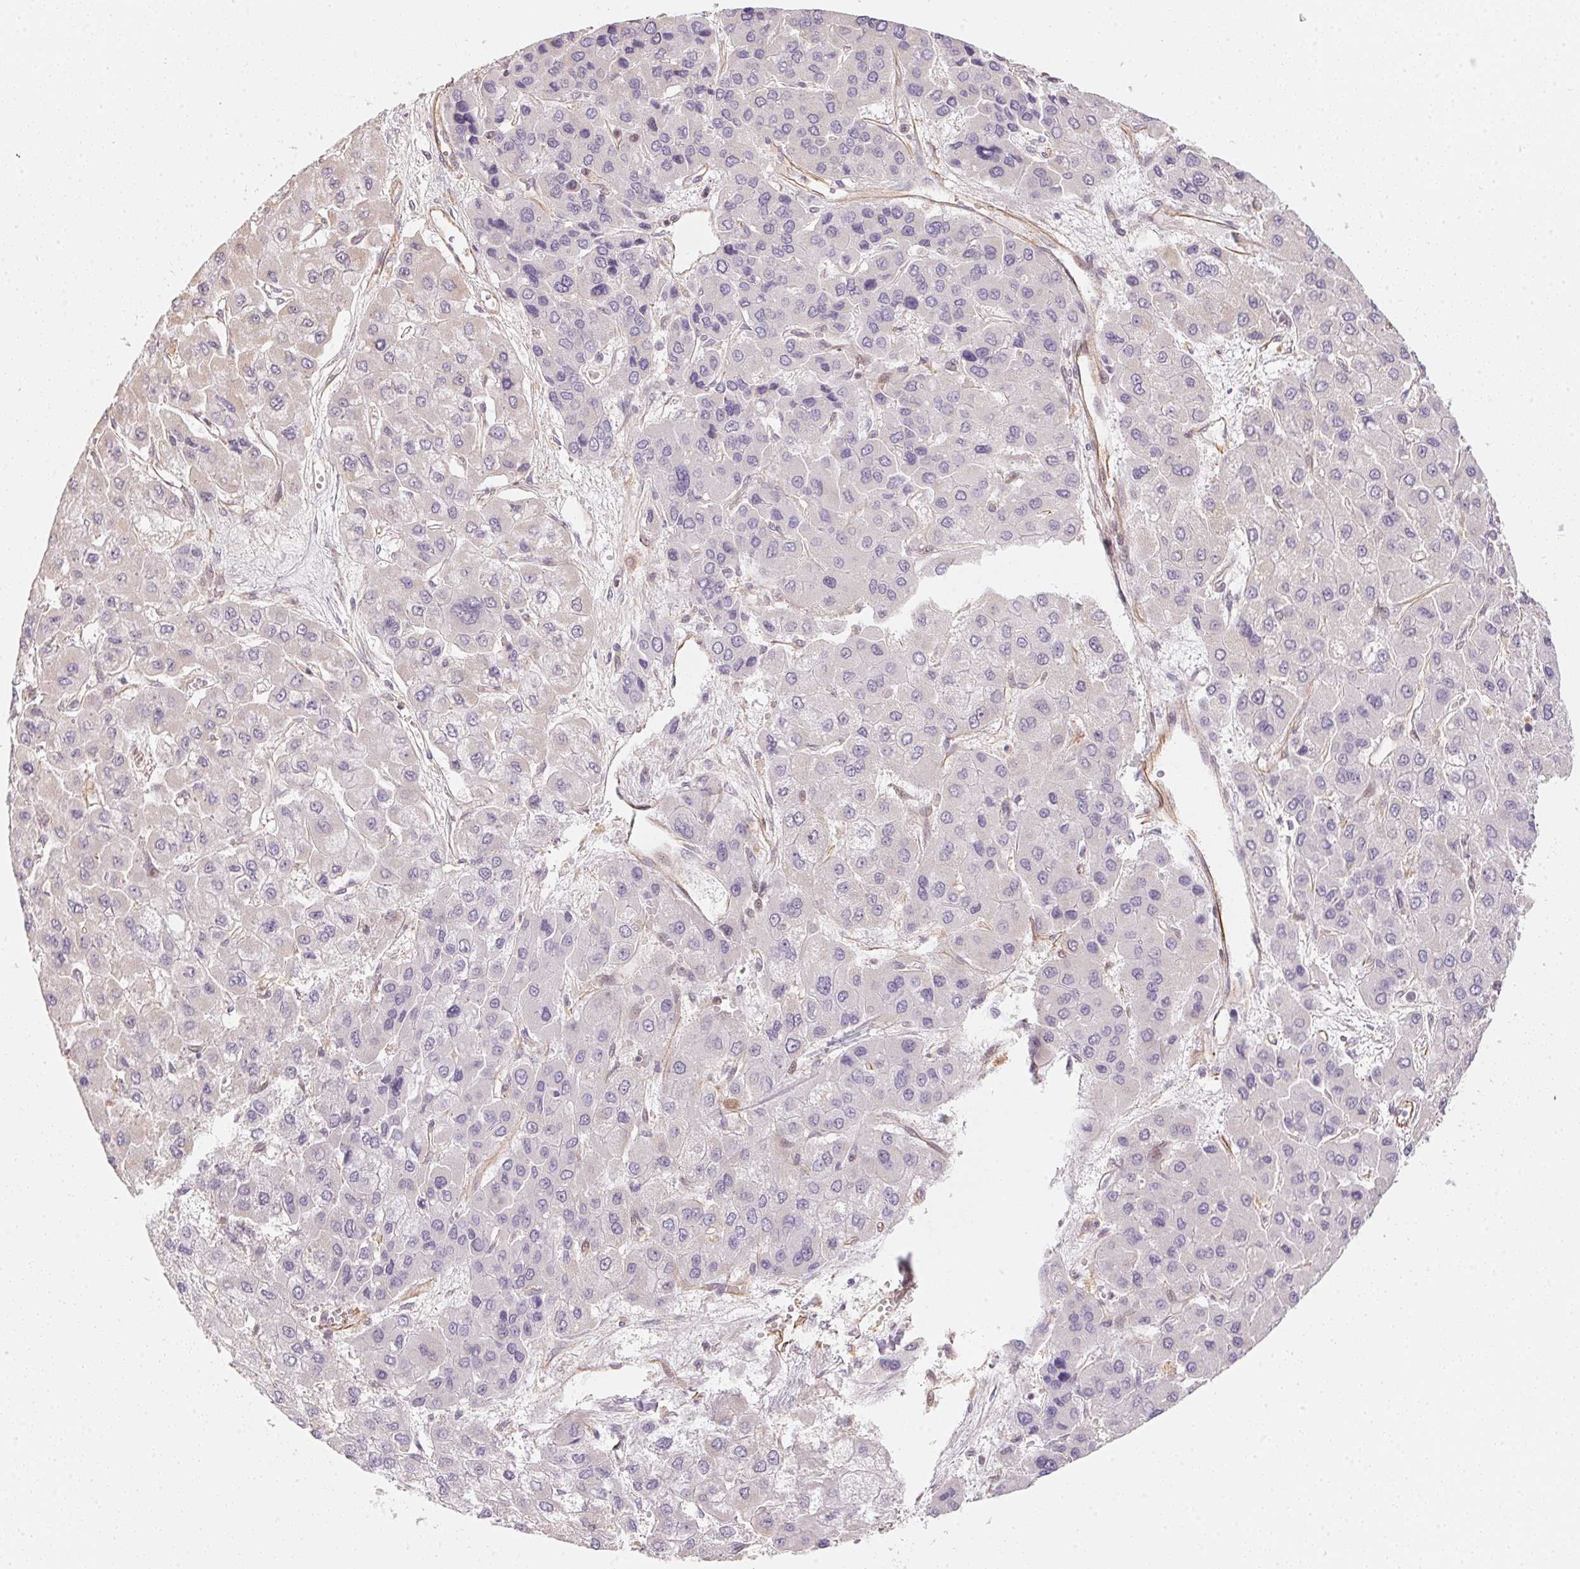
{"staining": {"intensity": "negative", "quantity": "none", "location": "none"}, "tissue": "liver cancer", "cell_type": "Tumor cells", "image_type": "cancer", "snomed": [{"axis": "morphology", "description": "Carcinoma, Hepatocellular, NOS"}, {"axis": "topography", "description": "Liver"}], "caption": "The histopathology image displays no staining of tumor cells in liver cancer.", "gene": "FOXR2", "patient": {"sex": "female", "age": 41}}